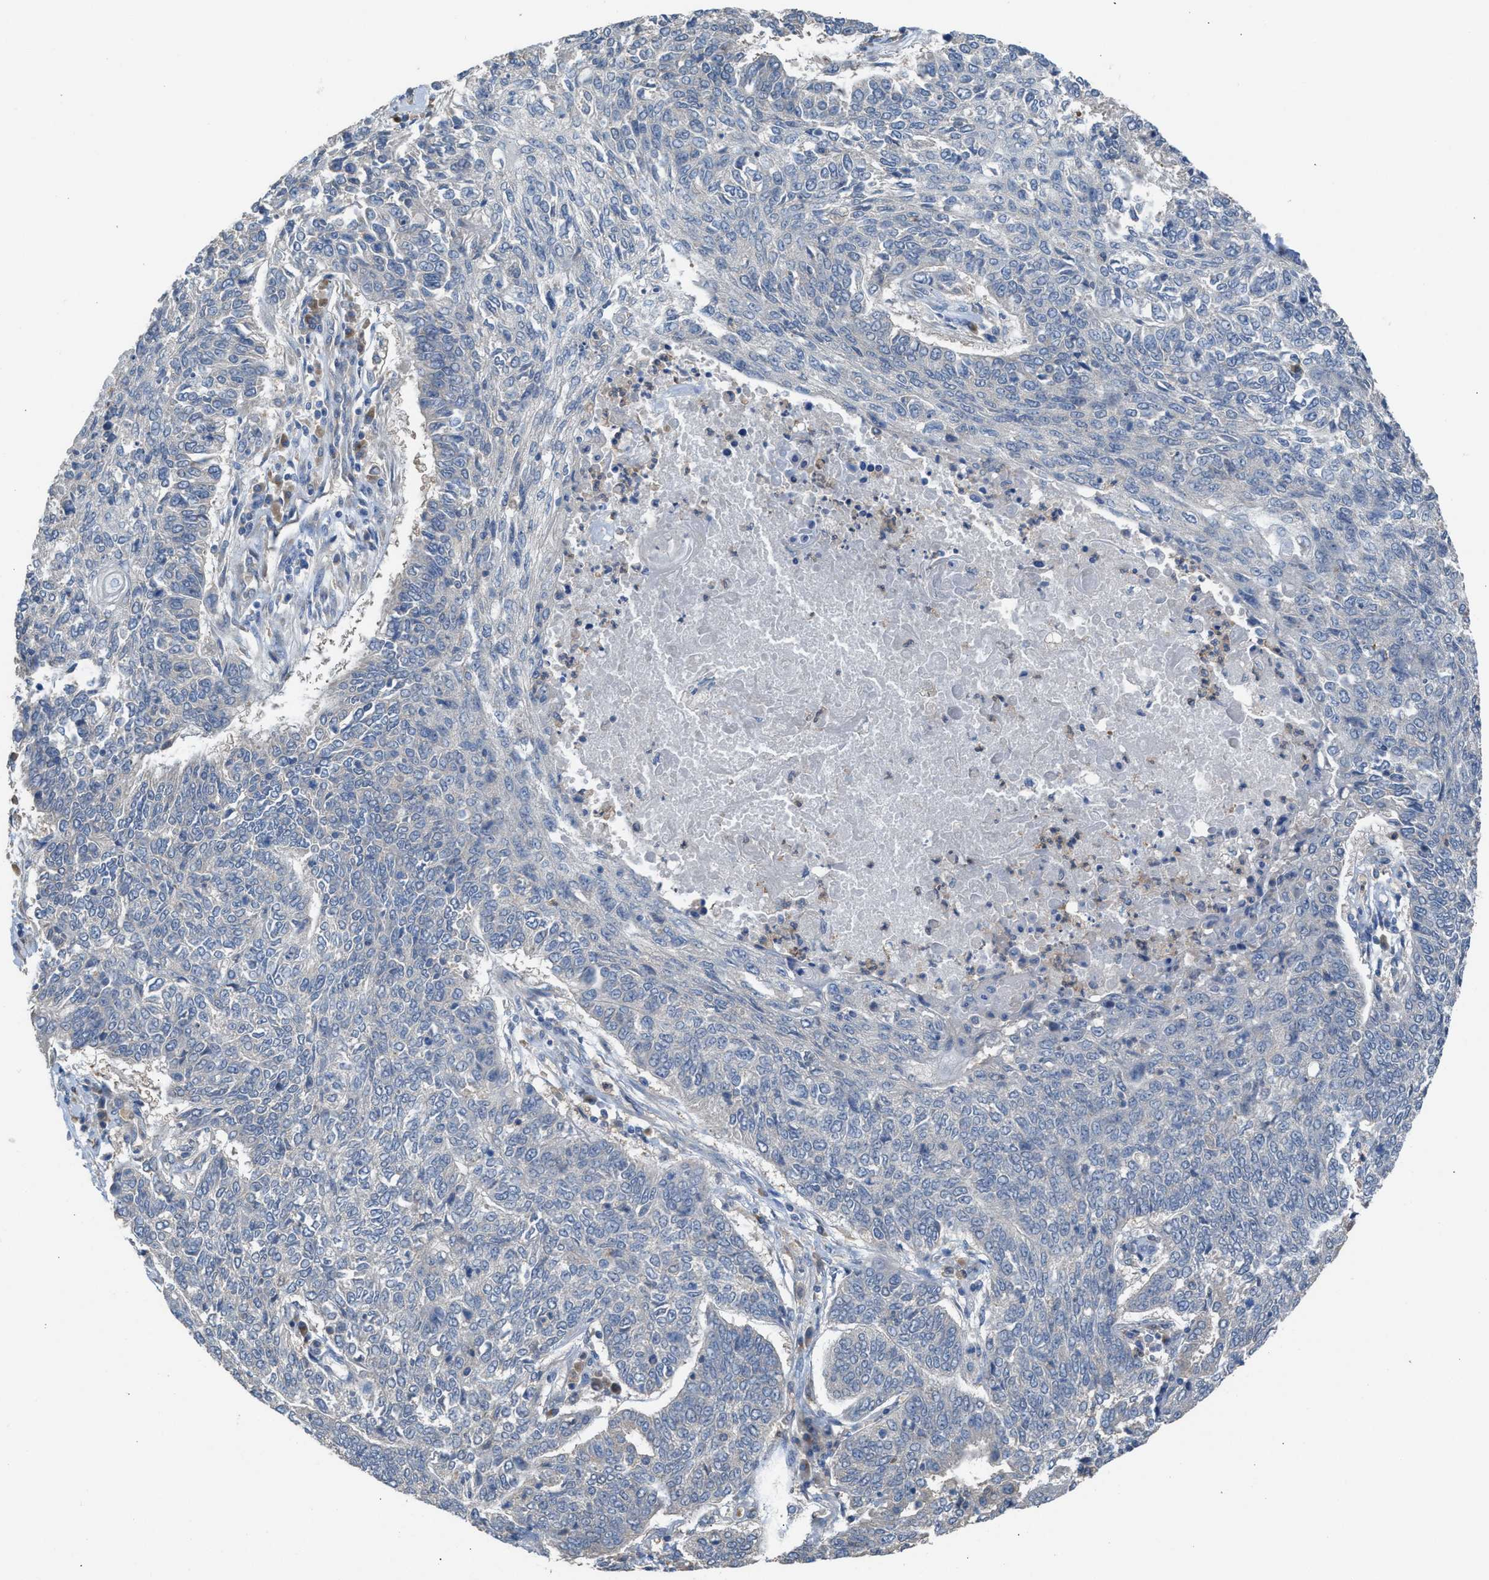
{"staining": {"intensity": "negative", "quantity": "none", "location": "none"}, "tissue": "lung cancer", "cell_type": "Tumor cells", "image_type": "cancer", "snomed": [{"axis": "morphology", "description": "Normal tissue, NOS"}, {"axis": "morphology", "description": "Squamous cell carcinoma, NOS"}, {"axis": "topography", "description": "Cartilage tissue"}, {"axis": "topography", "description": "Bronchus"}, {"axis": "topography", "description": "Lung"}], "caption": "A histopathology image of human lung cancer (squamous cell carcinoma) is negative for staining in tumor cells.", "gene": "NQO2", "patient": {"sex": "female", "age": 49}}